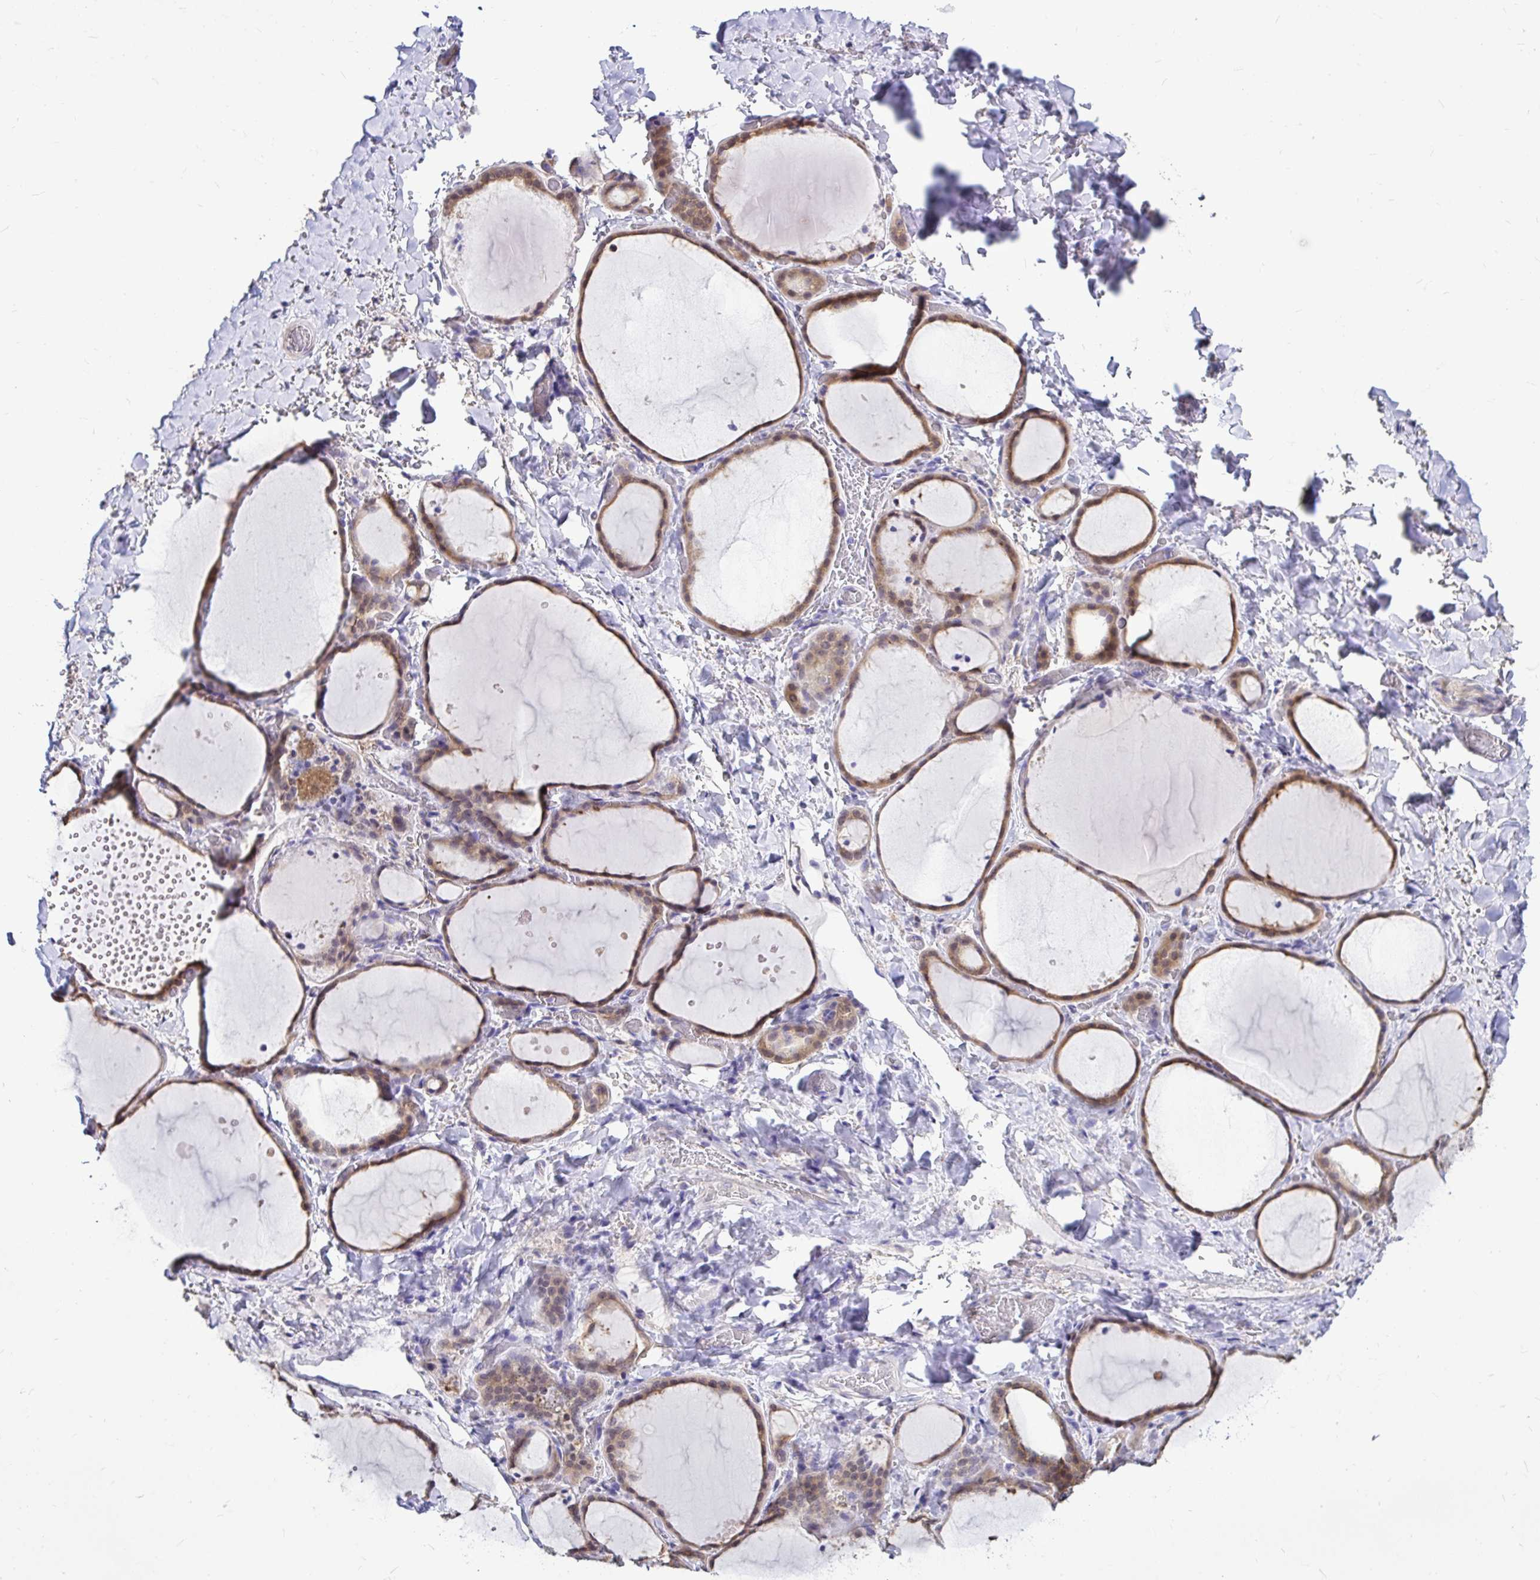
{"staining": {"intensity": "moderate", "quantity": "25%-75%", "location": "cytoplasmic/membranous,nuclear"}, "tissue": "thyroid gland", "cell_type": "Glandular cells", "image_type": "normal", "snomed": [{"axis": "morphology", "description": "Normal tissue, NOS"}, {"axis": "topography", "description": "Thyroid gland"}], "caption": "Immunohistochemistry (IHC) micrograph of normal thyroid gland stained for a protein (brown), which demonstrates medium levels of moderate cytoplasmic/membranous,nuclear expression in about 25%-75% of glandular cells.", "gene": "IDH1", "patient": {"sex": "female", "age": 36}}